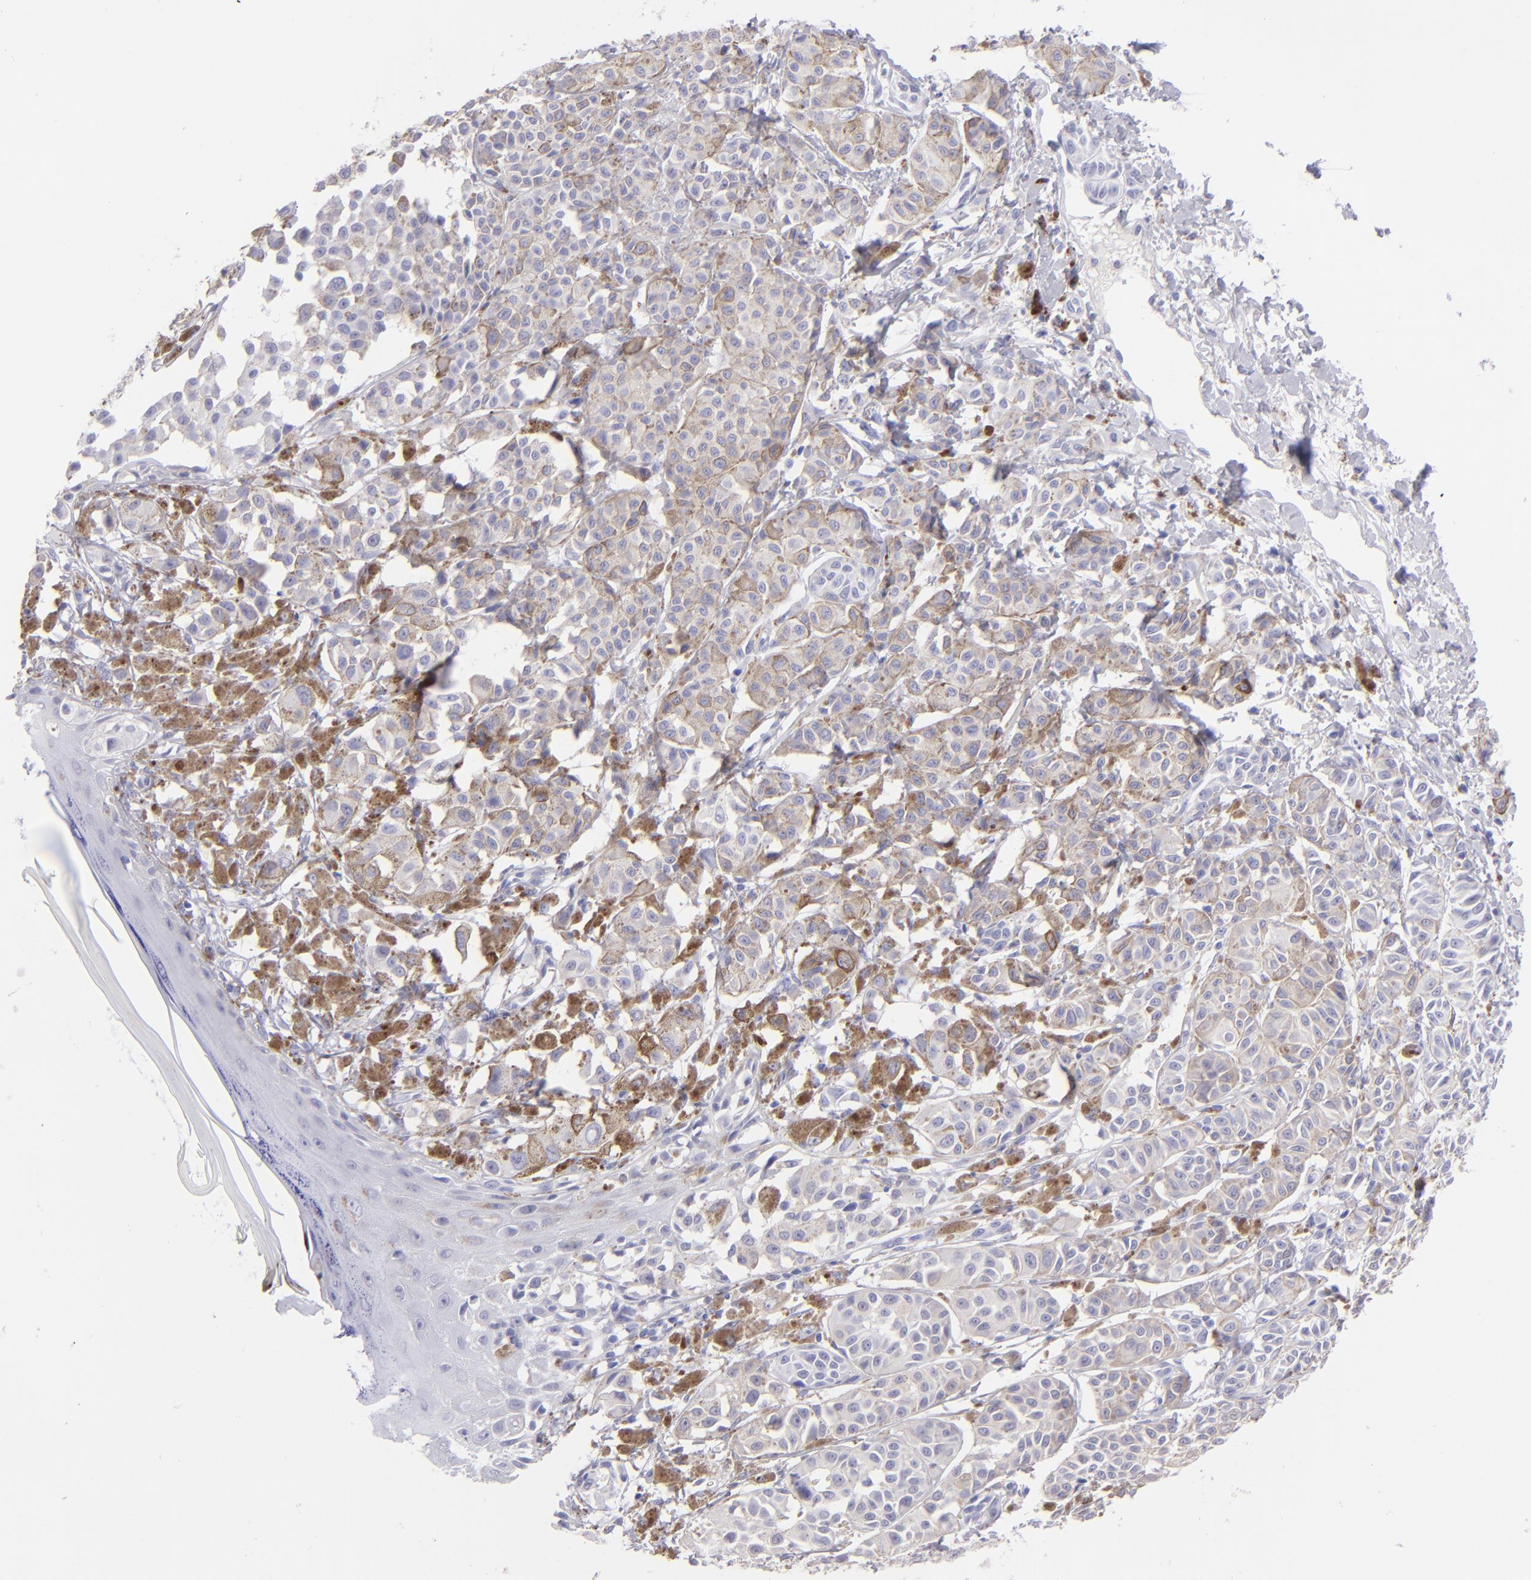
{"staining": {"intensity": "negative", "quantity": "none", "location": "none"}, "tissue": "melanoma", "cell_type": "Tumor cells", "image_type": "cancer", "snomed": [{"axis": "morphology", "description": "Malignant melanoma, NOS"}, {"axis": "topography", "description": "Skin"}], "caption": "Immunohistochemistry (IHC) histopathology image of human malignant melanoma stained for a protein (brown), which reveals no staining in tumor cells.", "gene": "SLC1A3", "patient": {"sex": "male", "age": 76}}